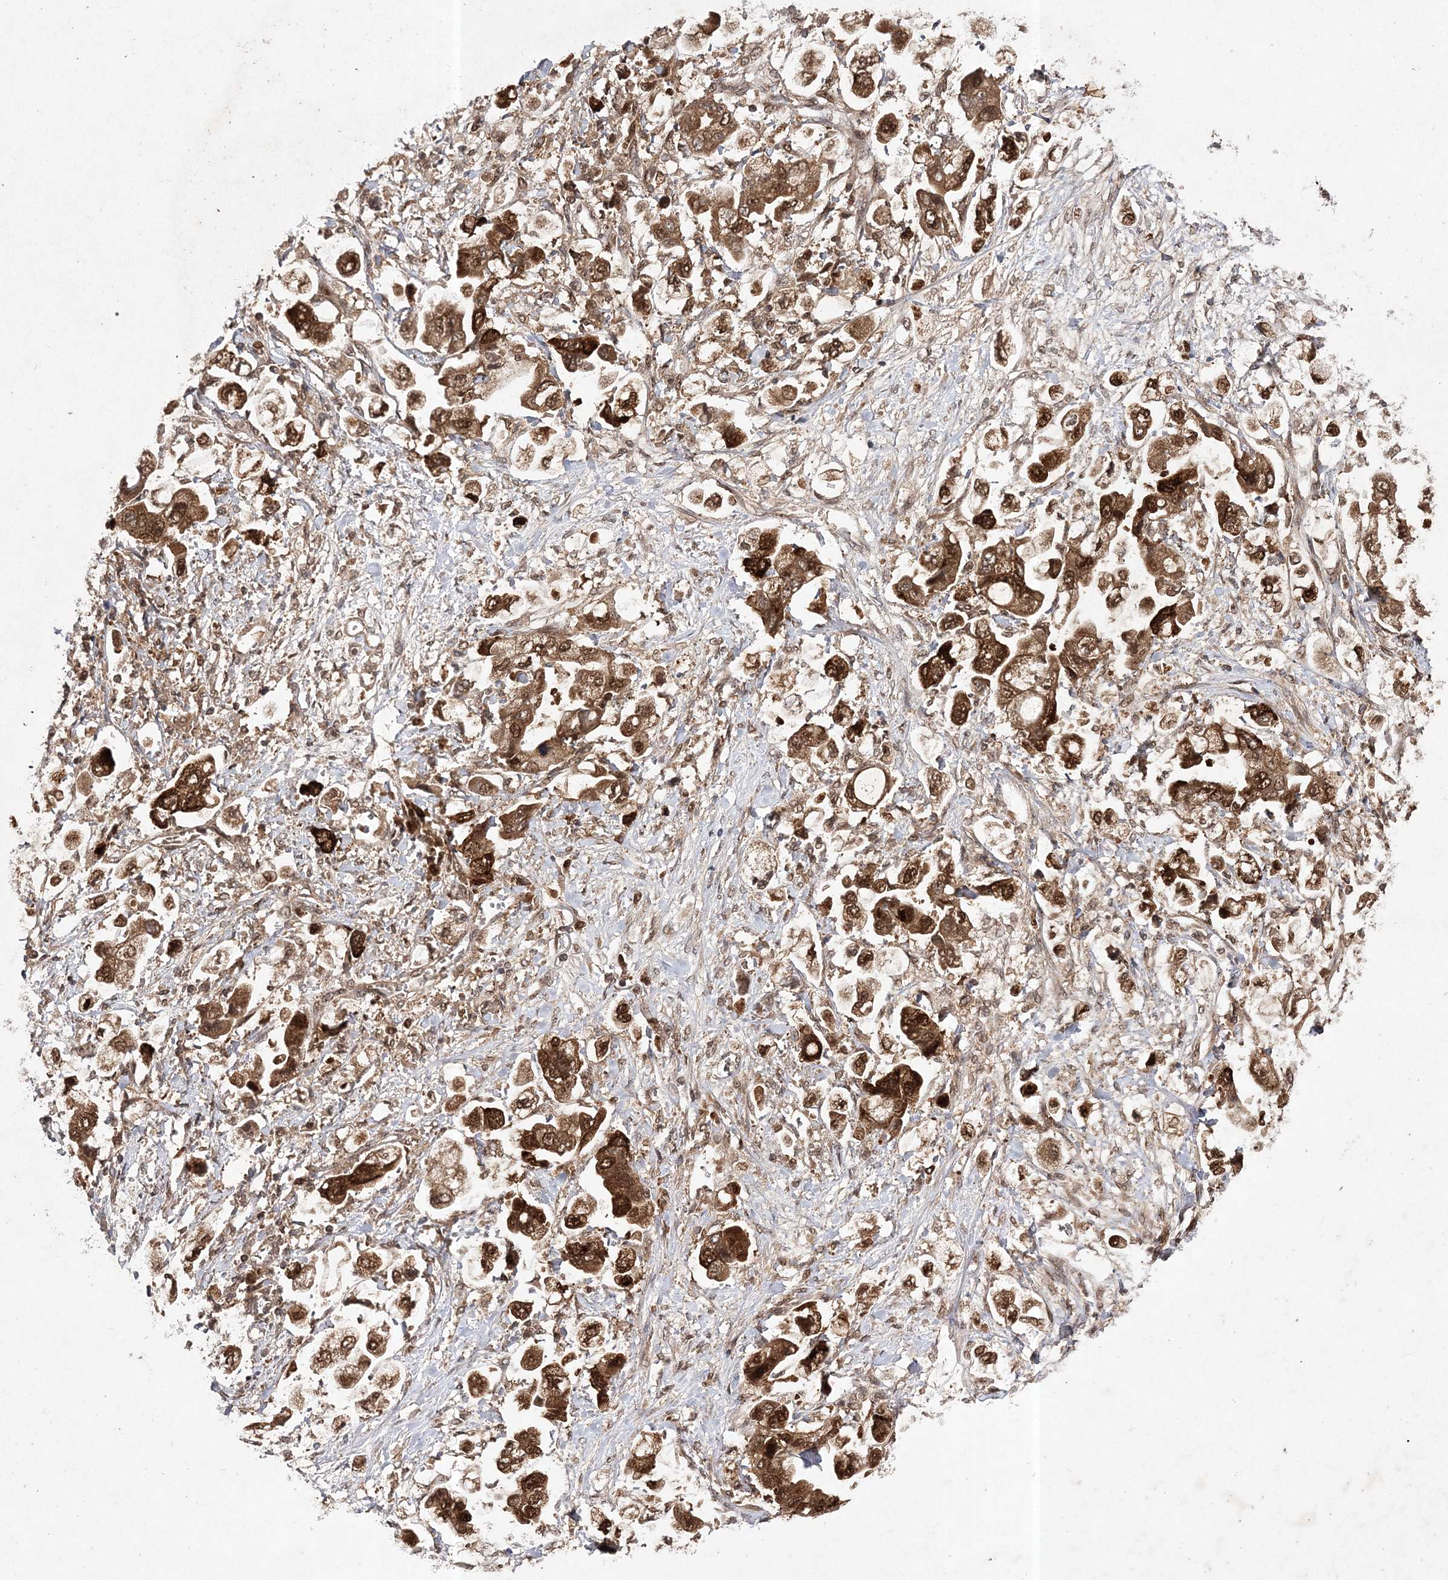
{"staining": {"intensity": "strong", "quantity": ">75%", "location": "cytoplasmic/membranous,nuclear"}, "tissue": "stomach cancer", "cell_type": "Tumor cells", "image_type": "cancer", "snomed": [{"axis": "morphology", "description": "Adenocarcinoma, NOS"}, {"axis": "topography", "description": "Stomach"}], "caption": "Strong cytoplasmic/membranous and nuclear protein positivity is appreciated in approximately >75% of tumor cells in stomach cancer (adenocarcinoma).", "gene": "NIF3L1", "patient": {"sex": "male", "age": 62}}